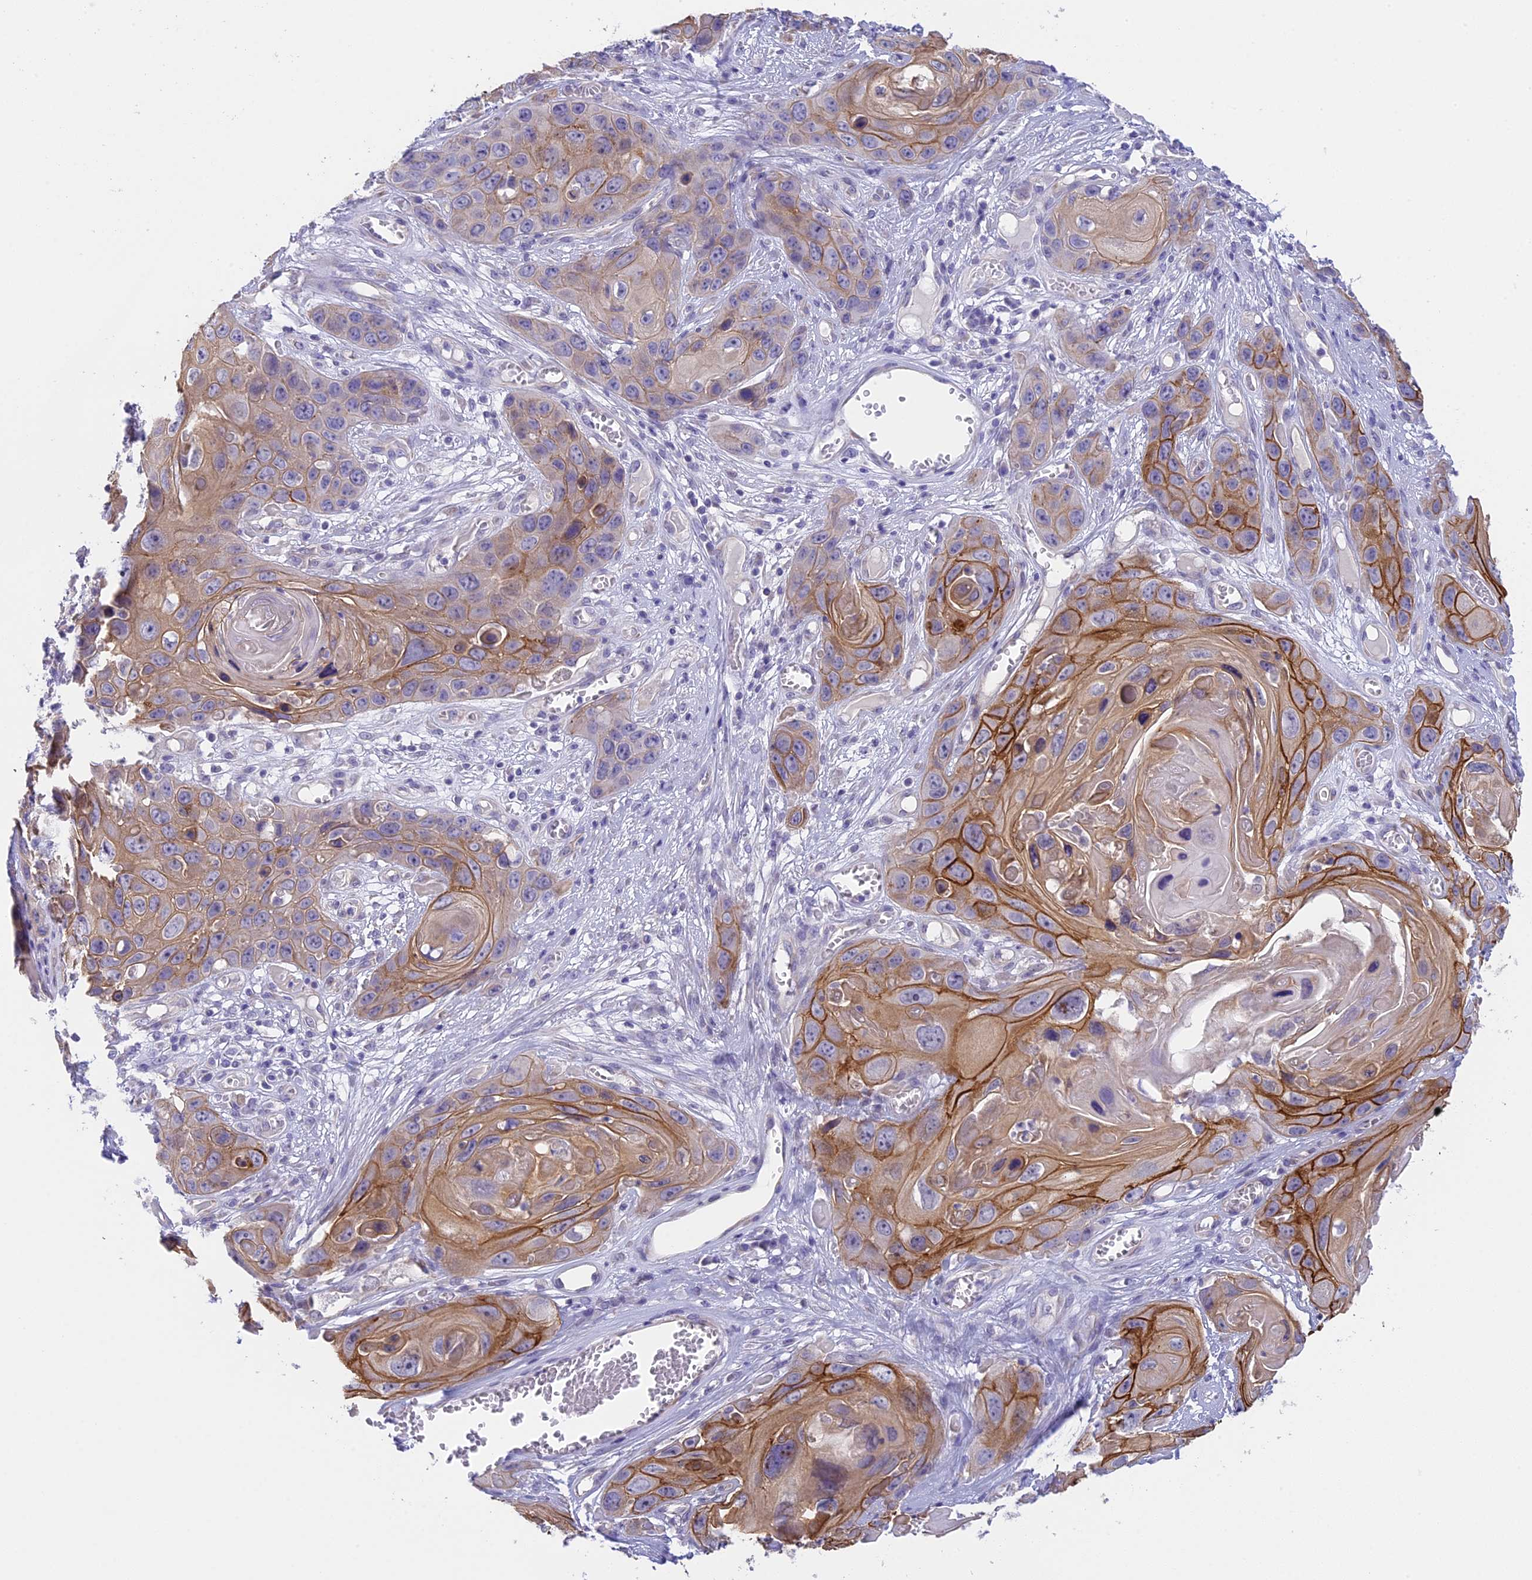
{"staining": {"intensity": "strong", "quantity": "<25%", "location": "cytoplasmic/membranous"}, "tissue": "skin cancer", "cell_type": "Tumor cells", "image_type": "cancer", "snomed": [{"axis": "morphology", "description": "Squamous cell carcinoma, NOS"}, {"axis": "topography", "description": "Skin"}], "caption": "This micrograph reveals immunohistochemistry staining of skin squamous cell carcinoma, with medium strong cytoplasmic/membranous staining in about <25% of tumor cells.", "gene": "TACSTD2", "patient": {"sex": "male", "age": 55}}